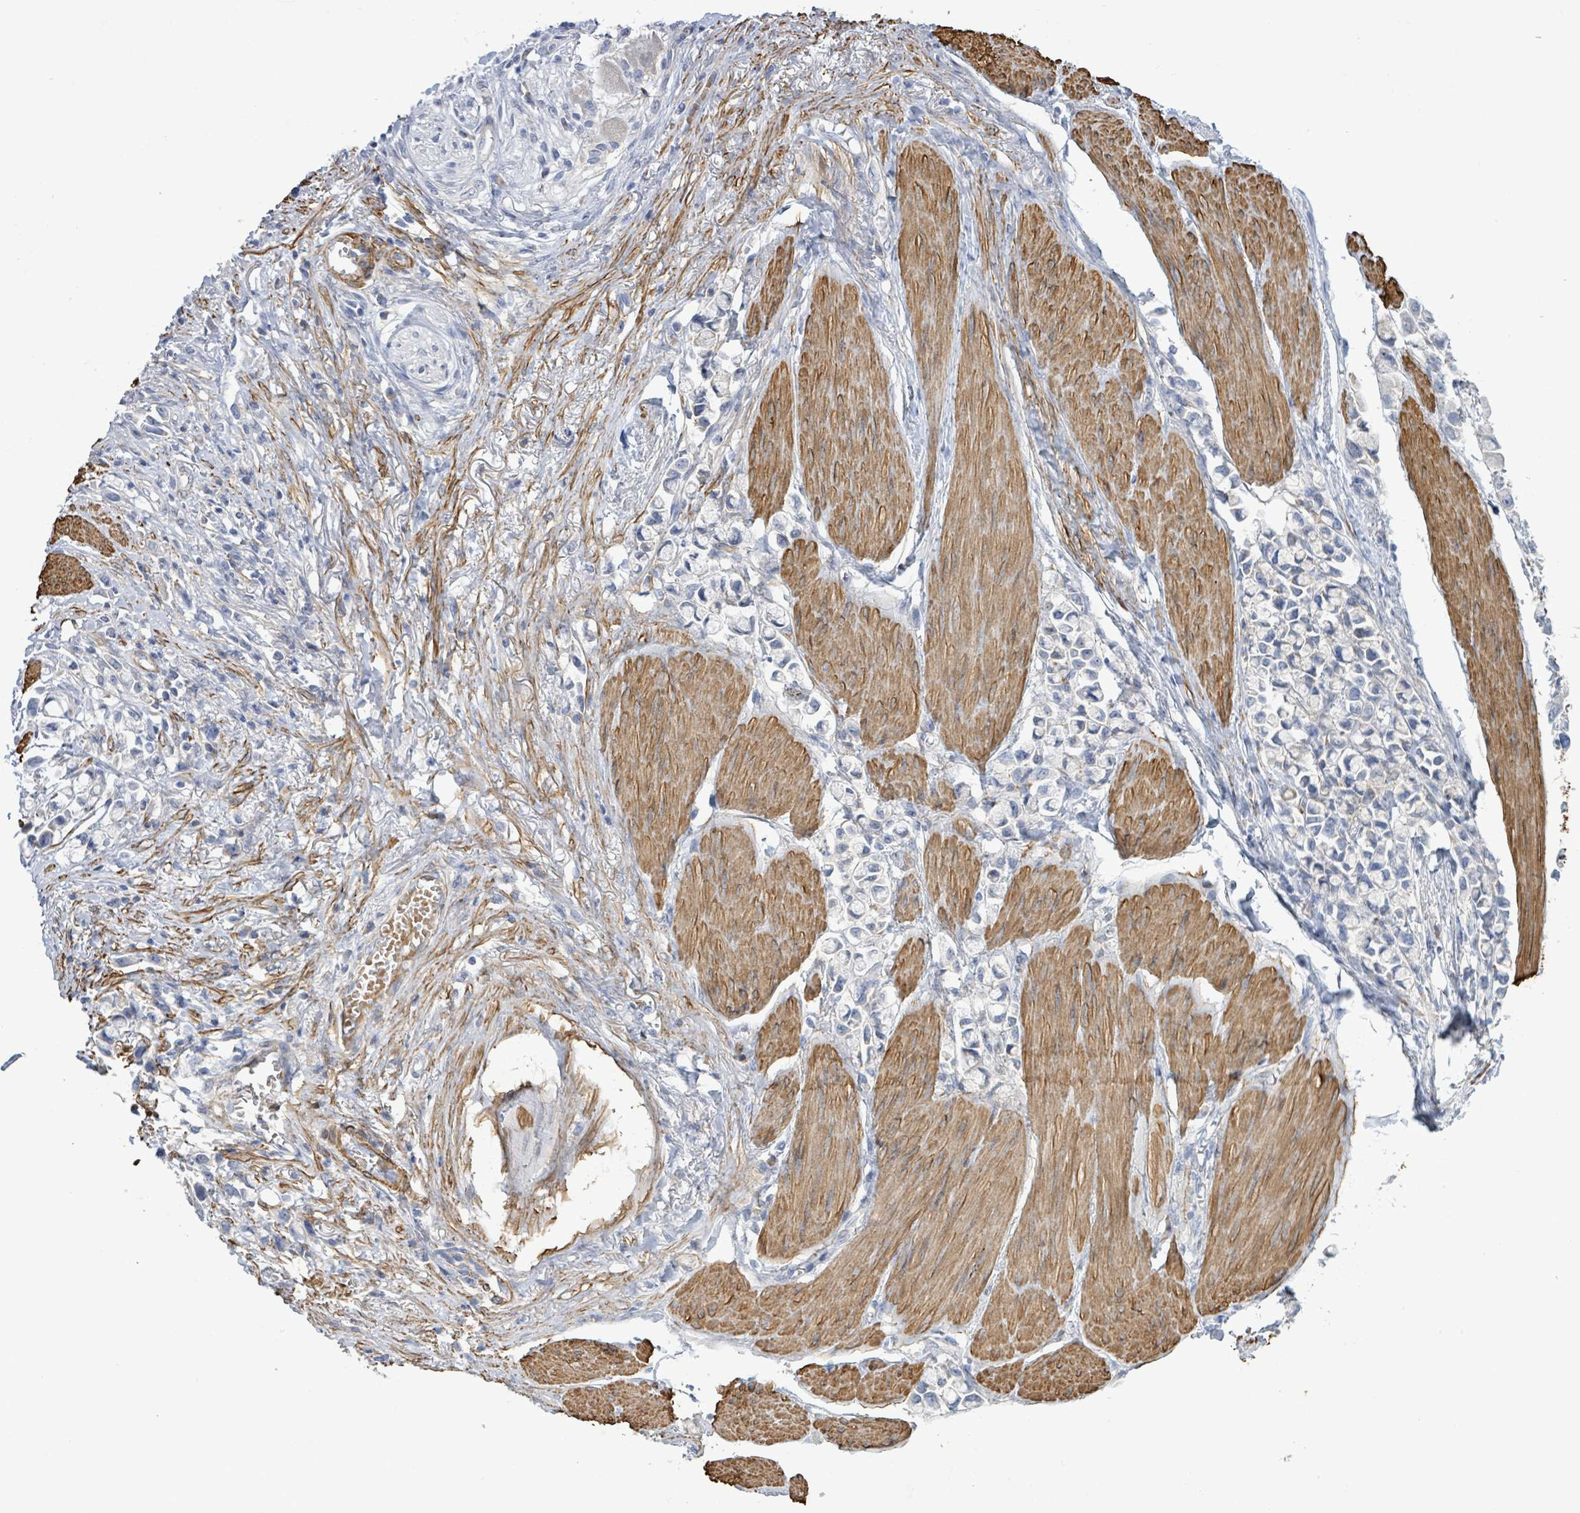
{"staining": {"intensity": "negative", "quantity": "none", "location": "none"}, "tissue": "stomach cancer", "cell_type": "Tumor cells", "image_type": "cancer", "snomed": [{"axis": "morphology", "description": "Adenocarcinoma, NOS"}, {"axis": "topography", "description": "Stomach"}], "caption": "The immunohistochemistry photomicrograph has no significant staining in tumor cells of adenocarcinoma (stomach) tissue.", "gene": "DMRTC1B", "patient": {"sex": "female", "age": 81}}